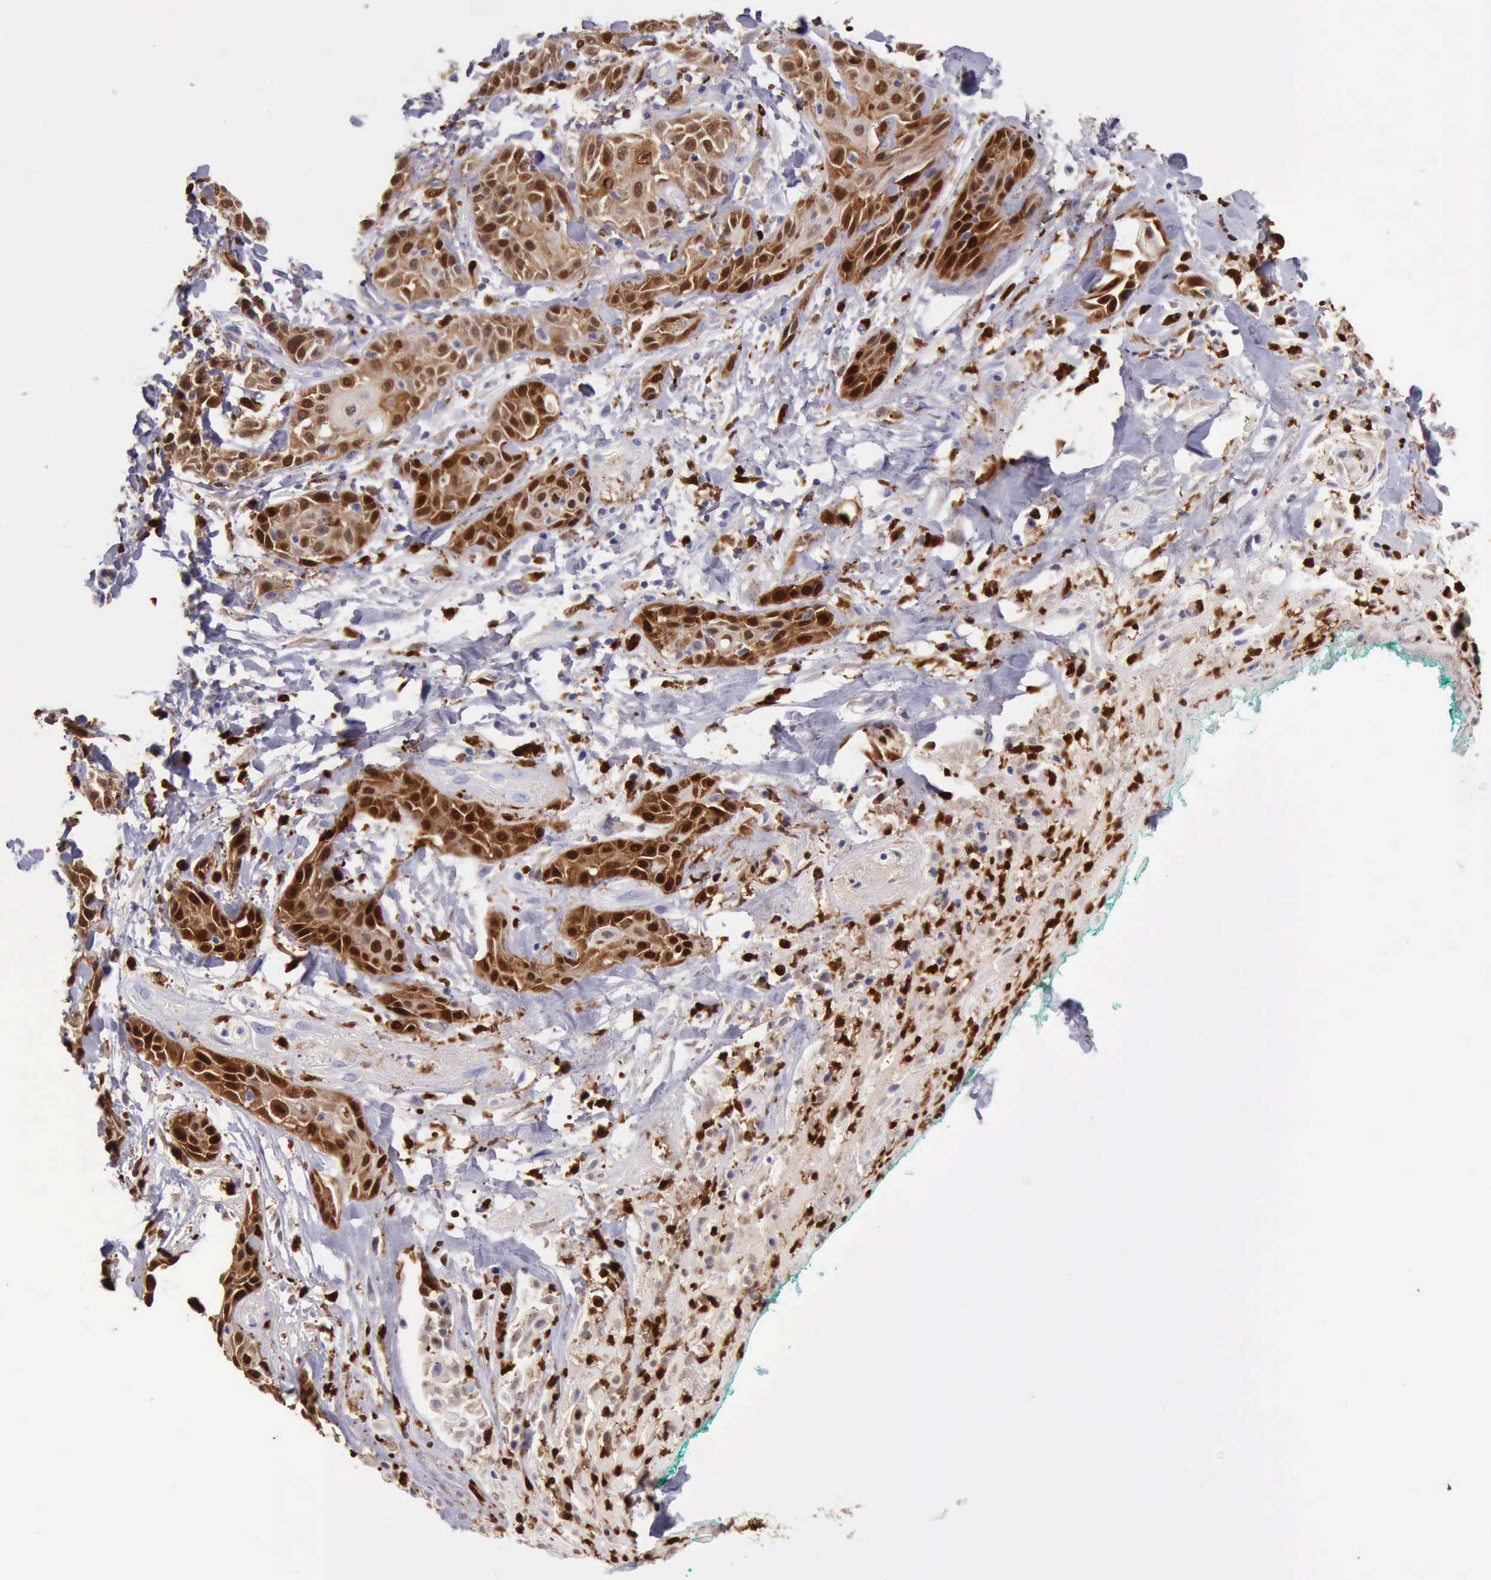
{"staining": {"intensity": "strong", "quantity": ">75%", "location": "cytoplasmic/membranous,nuclear"}, "tissue": "skin cancer", "cell_type": "Tumor cells", "image_type": "cancer", "snomed": [{"axis": "morphology", "description": "Squamous cell carcinoma, NOS"}, {"axis": "topography", "description": "Skin"}, {"axis": "topography", "description": "Anal"}], "caption": "Human squamous cell carcinoma (skin) stained with a brown dye demonstrates strong cytoplasmic/membranous and nuclear positive staining in approximately >75% of tumor cells.", "gene": "CSTA", "patient": {"sex": "male", "age": 64}}